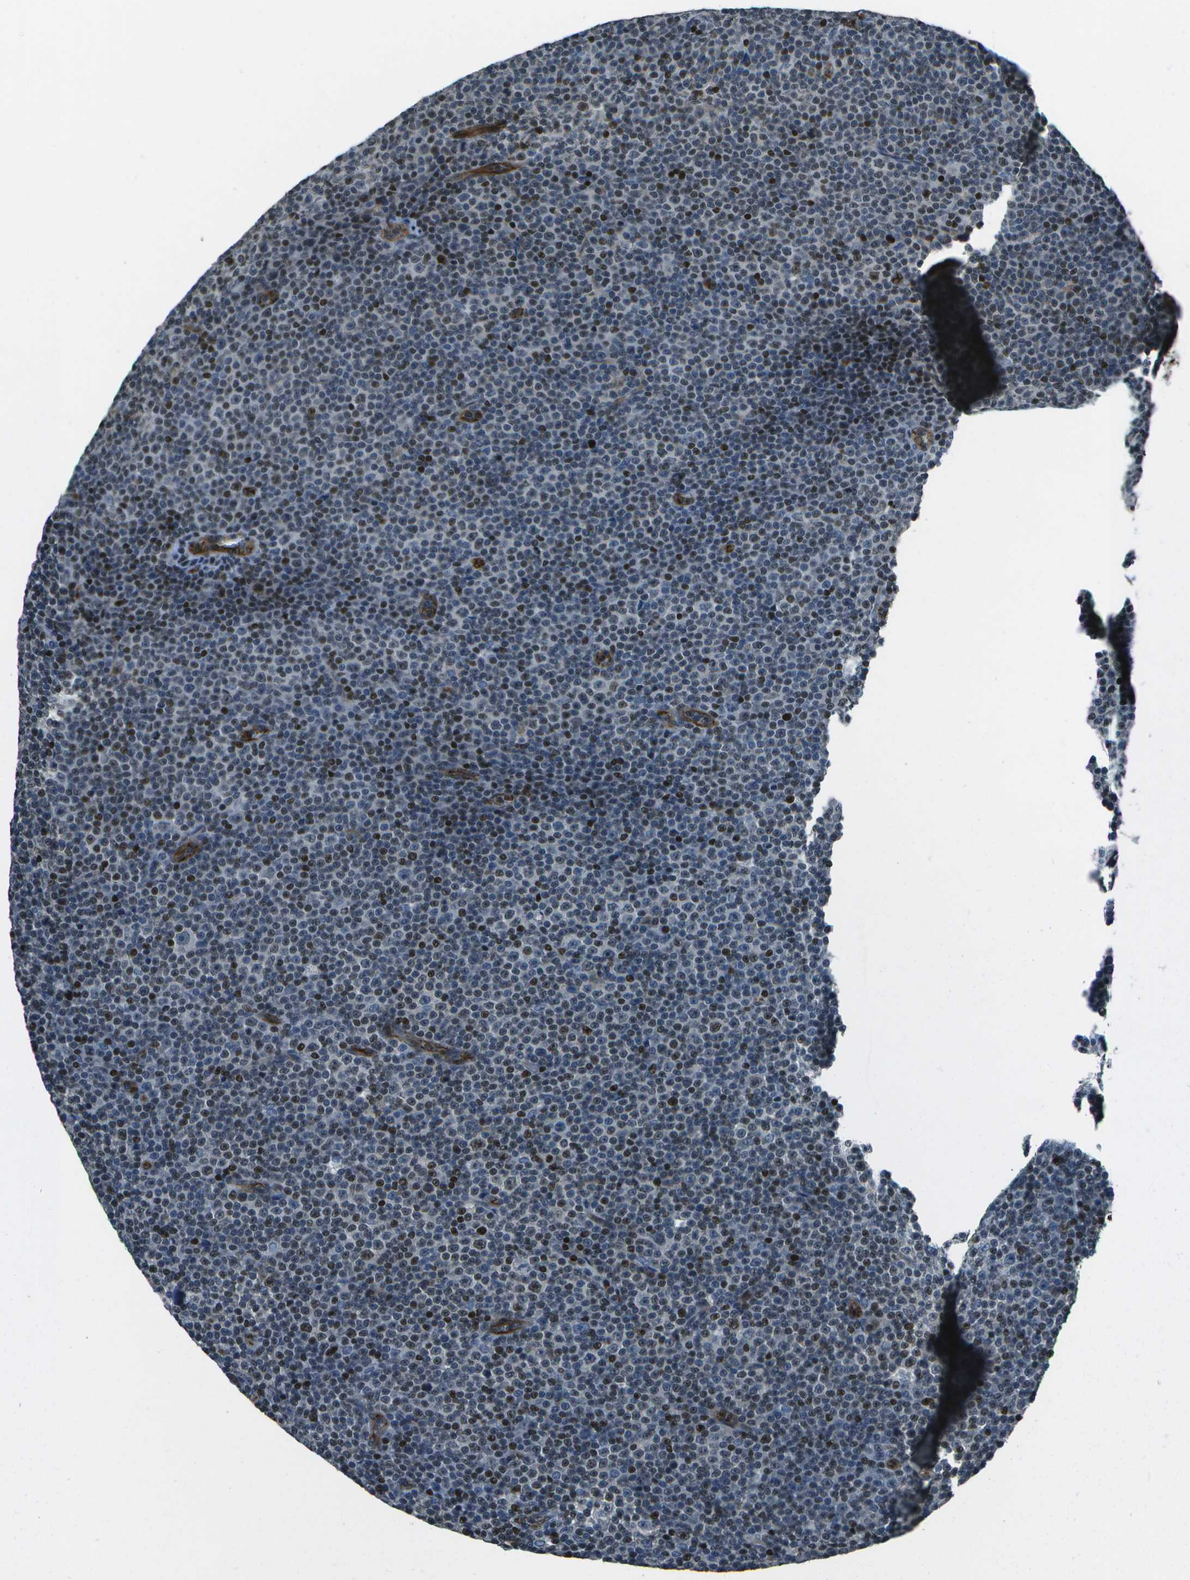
{"staining": {"intensity": "moderate", "quantity": "<25%", "location": "nuclear"}, "tissue": "lymphoma", "cell_type": "Tumor cells", "image_type": "cancer", "snomed": [{"axis": "morphology", "description": "Malignant lymphoma, non-Hodgkin's type, Low grade"}, {"axis": "topography", "description": "Lymph node"}], "caption": "A low amount of moderate nuclear staining is appreciated in approximately <25% of tumor cells in lymphoma tissue. (IHC, brightfield microscopy, high magnification).", "gene": "PDLIM1", "patient": {"sex": "female", "age": 67}}